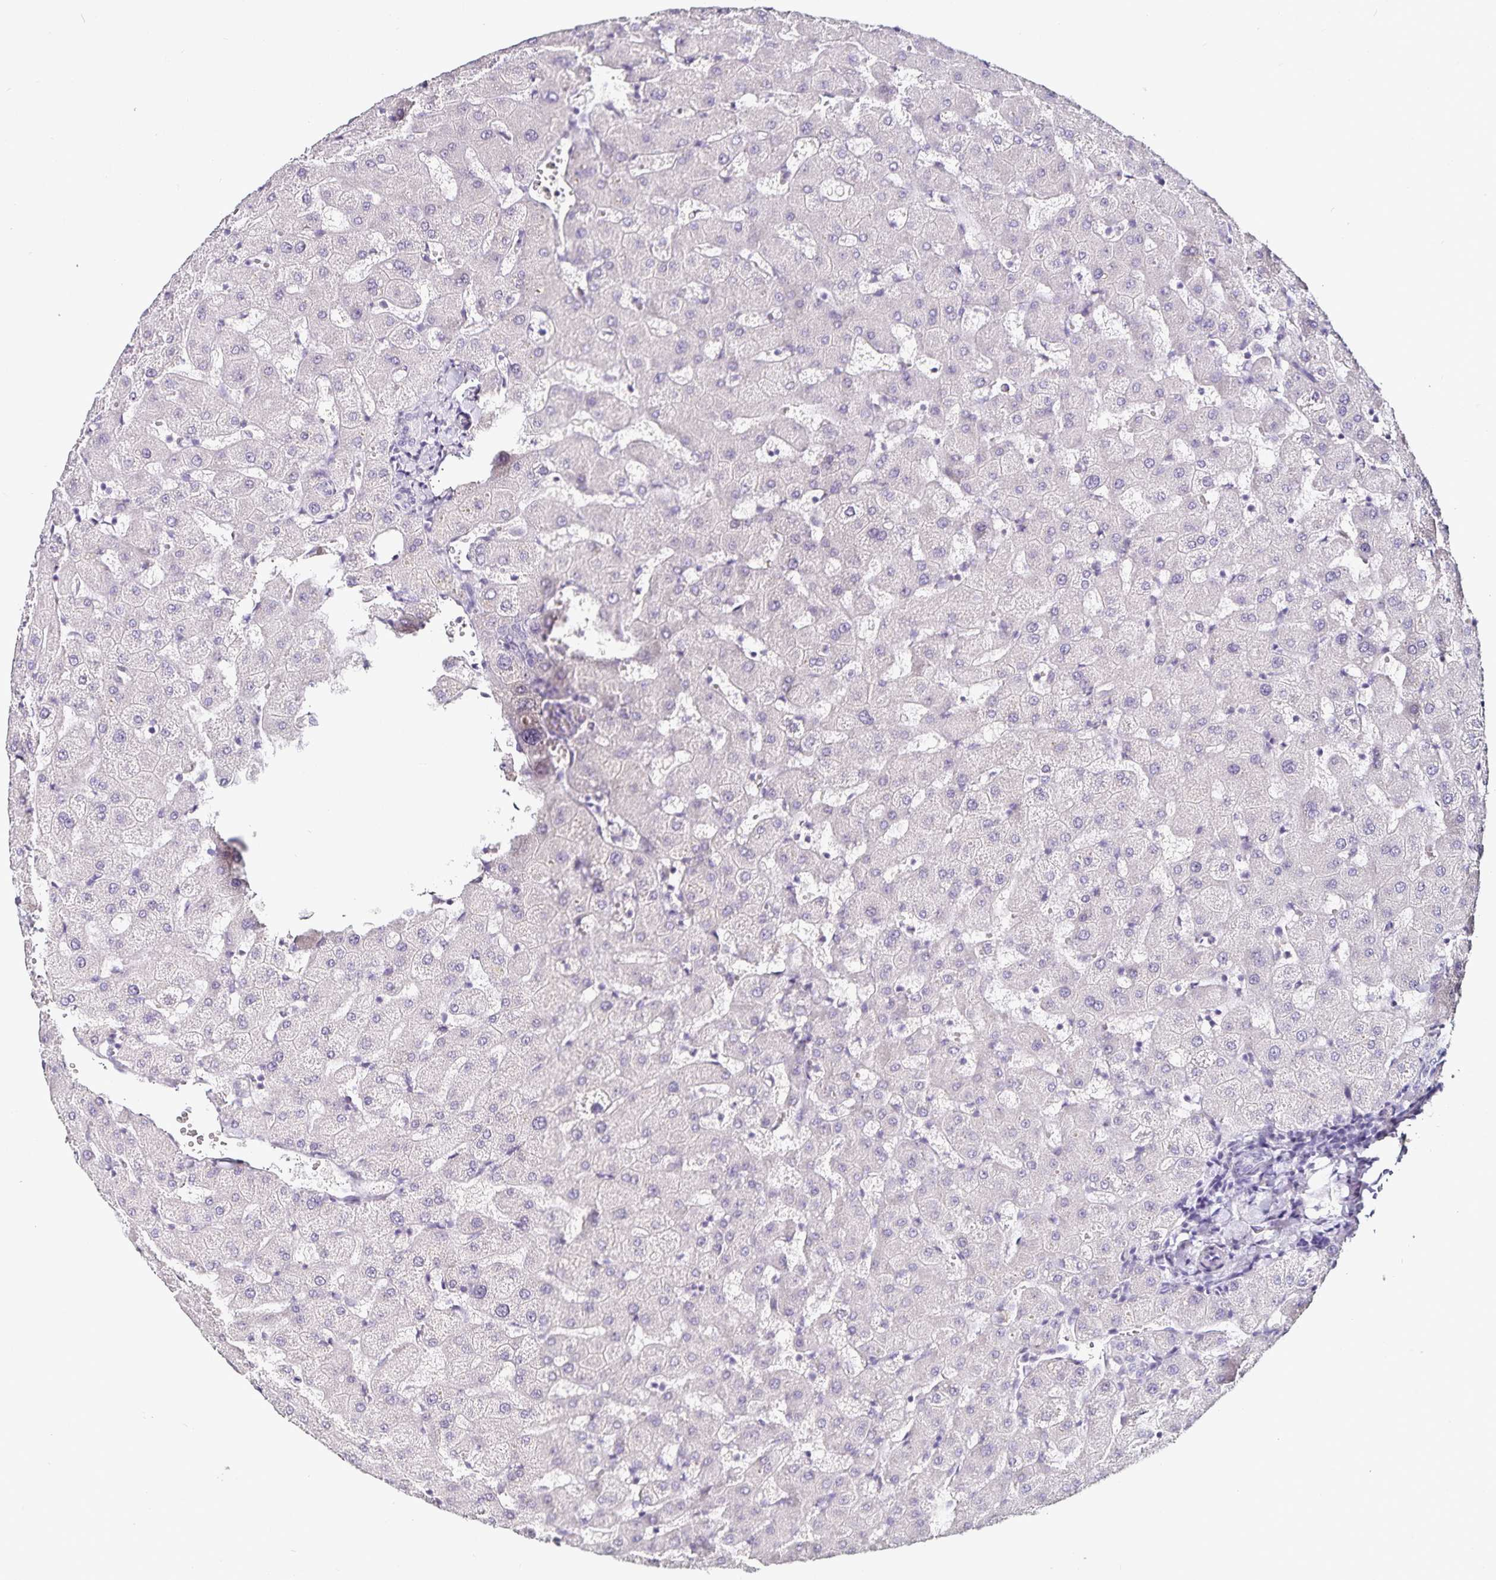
{"staining": {"intensity": "negative", "quantity": "none", "location": "none"}, "tissue": "liver", "cell_type": "Cholangiocytes", "image_type": "normal", "snomed": [{"axis": "morphology", "description": "Normal tissue, NOS"}, {"axis": "topography", "description": "Liver"}], "caption": "Liver stained for a protein using immunohistochemistry (IHC) demonstrates no expression cholangiocytes.", "gene": "TTR", "patient": {"sex": "female", "age": 63}}